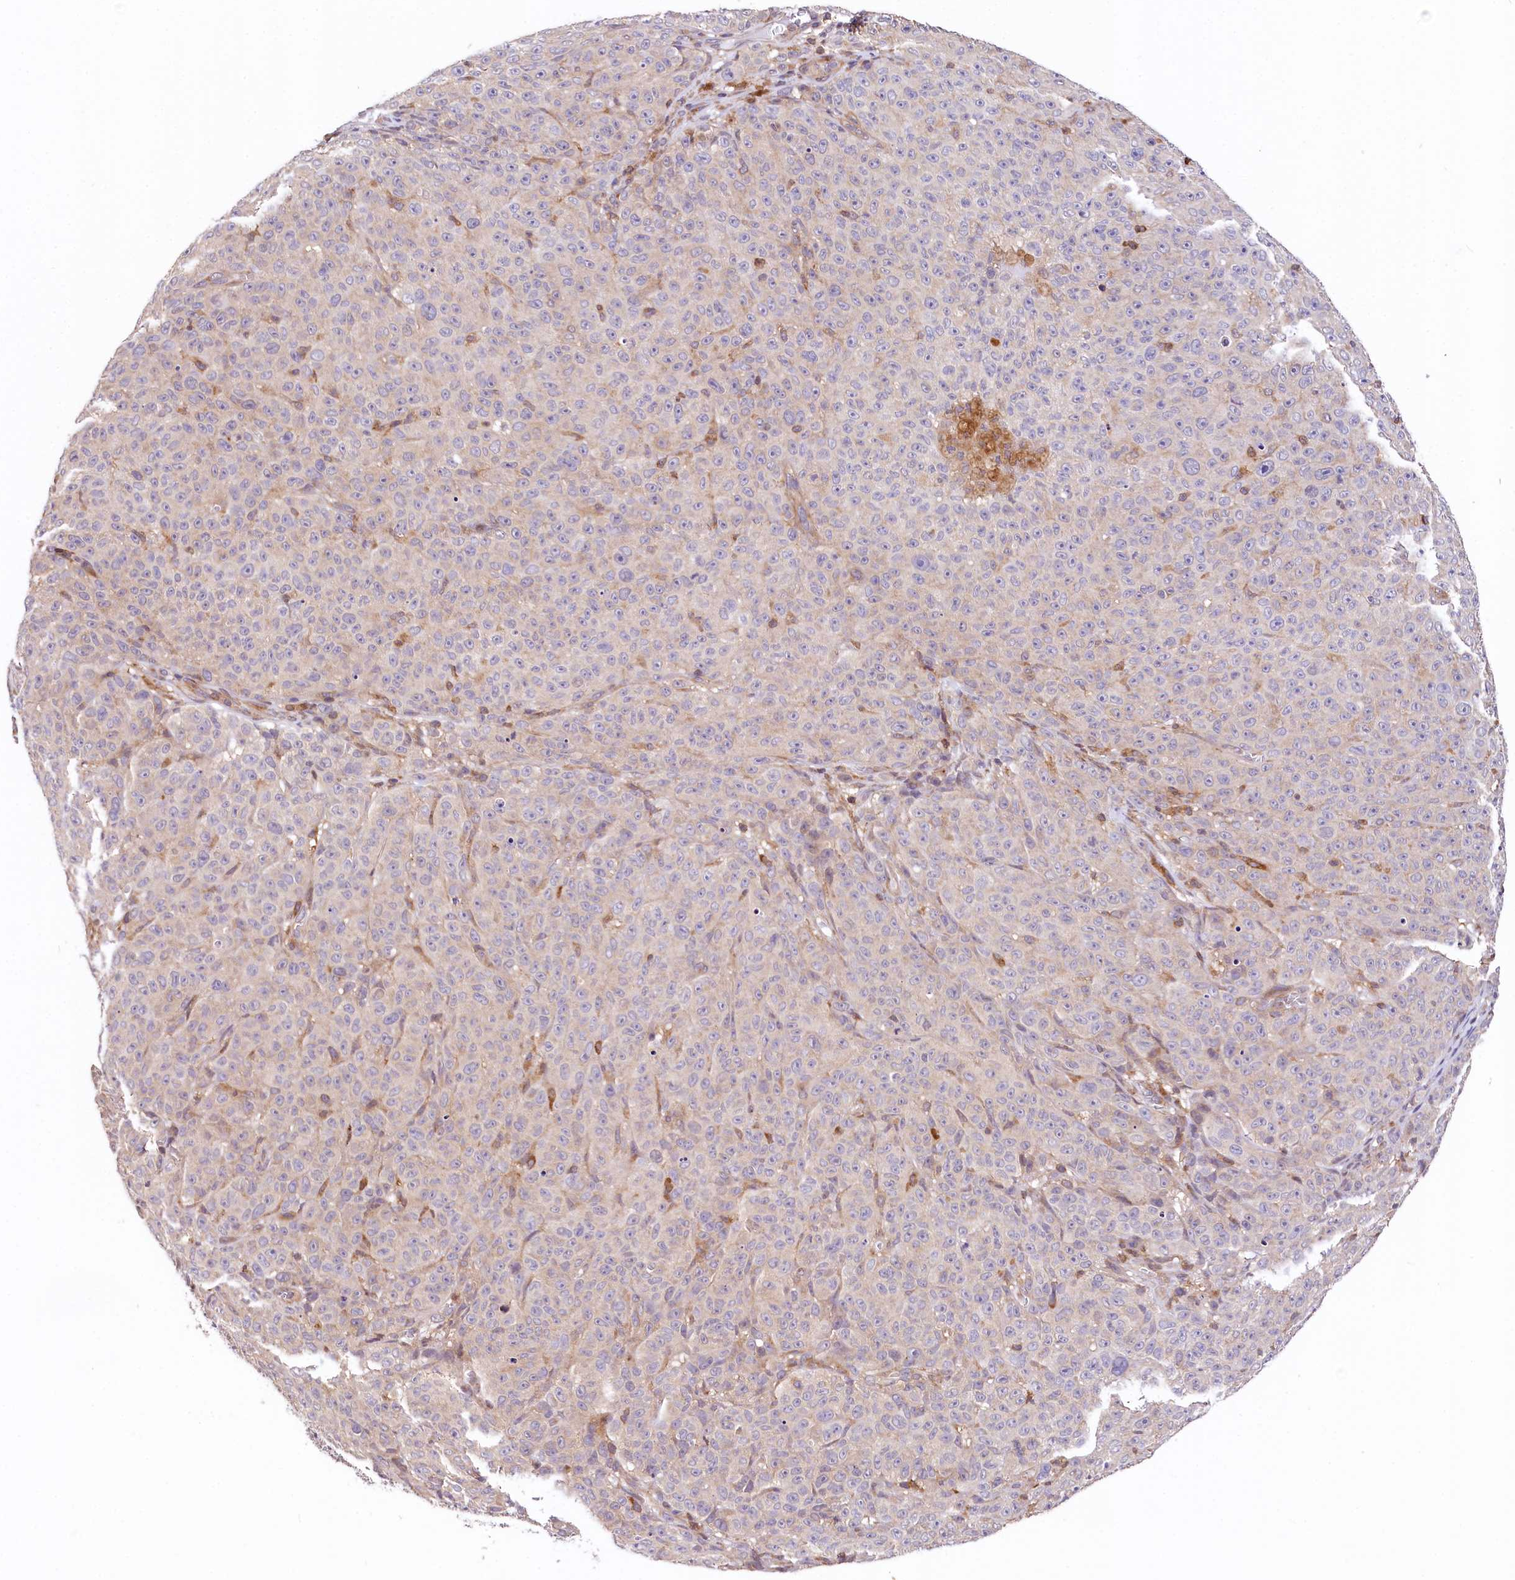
{"staining": {"intensity": "weak", "quantity": "<25%", "location": "cytoplasmic/membranous"}, "tissue": "melanoma", "cell_type": "Tumor cells", "image_type": "cancer", "snomed": [{"axis": "morphology", "description": "Malignant melanoma, NOS"}, {"axis": "topography", "description": "Skin"}], "caption": "The histopathology image displays no staining of tumor cells in malignant melanoma. (DAB (3,3'-diaminobenzidine) immunohistochemistry with hematoxylin counter stain).", "gene": "CHORDC1", "patient": {"sex": "female", "age": 82}}